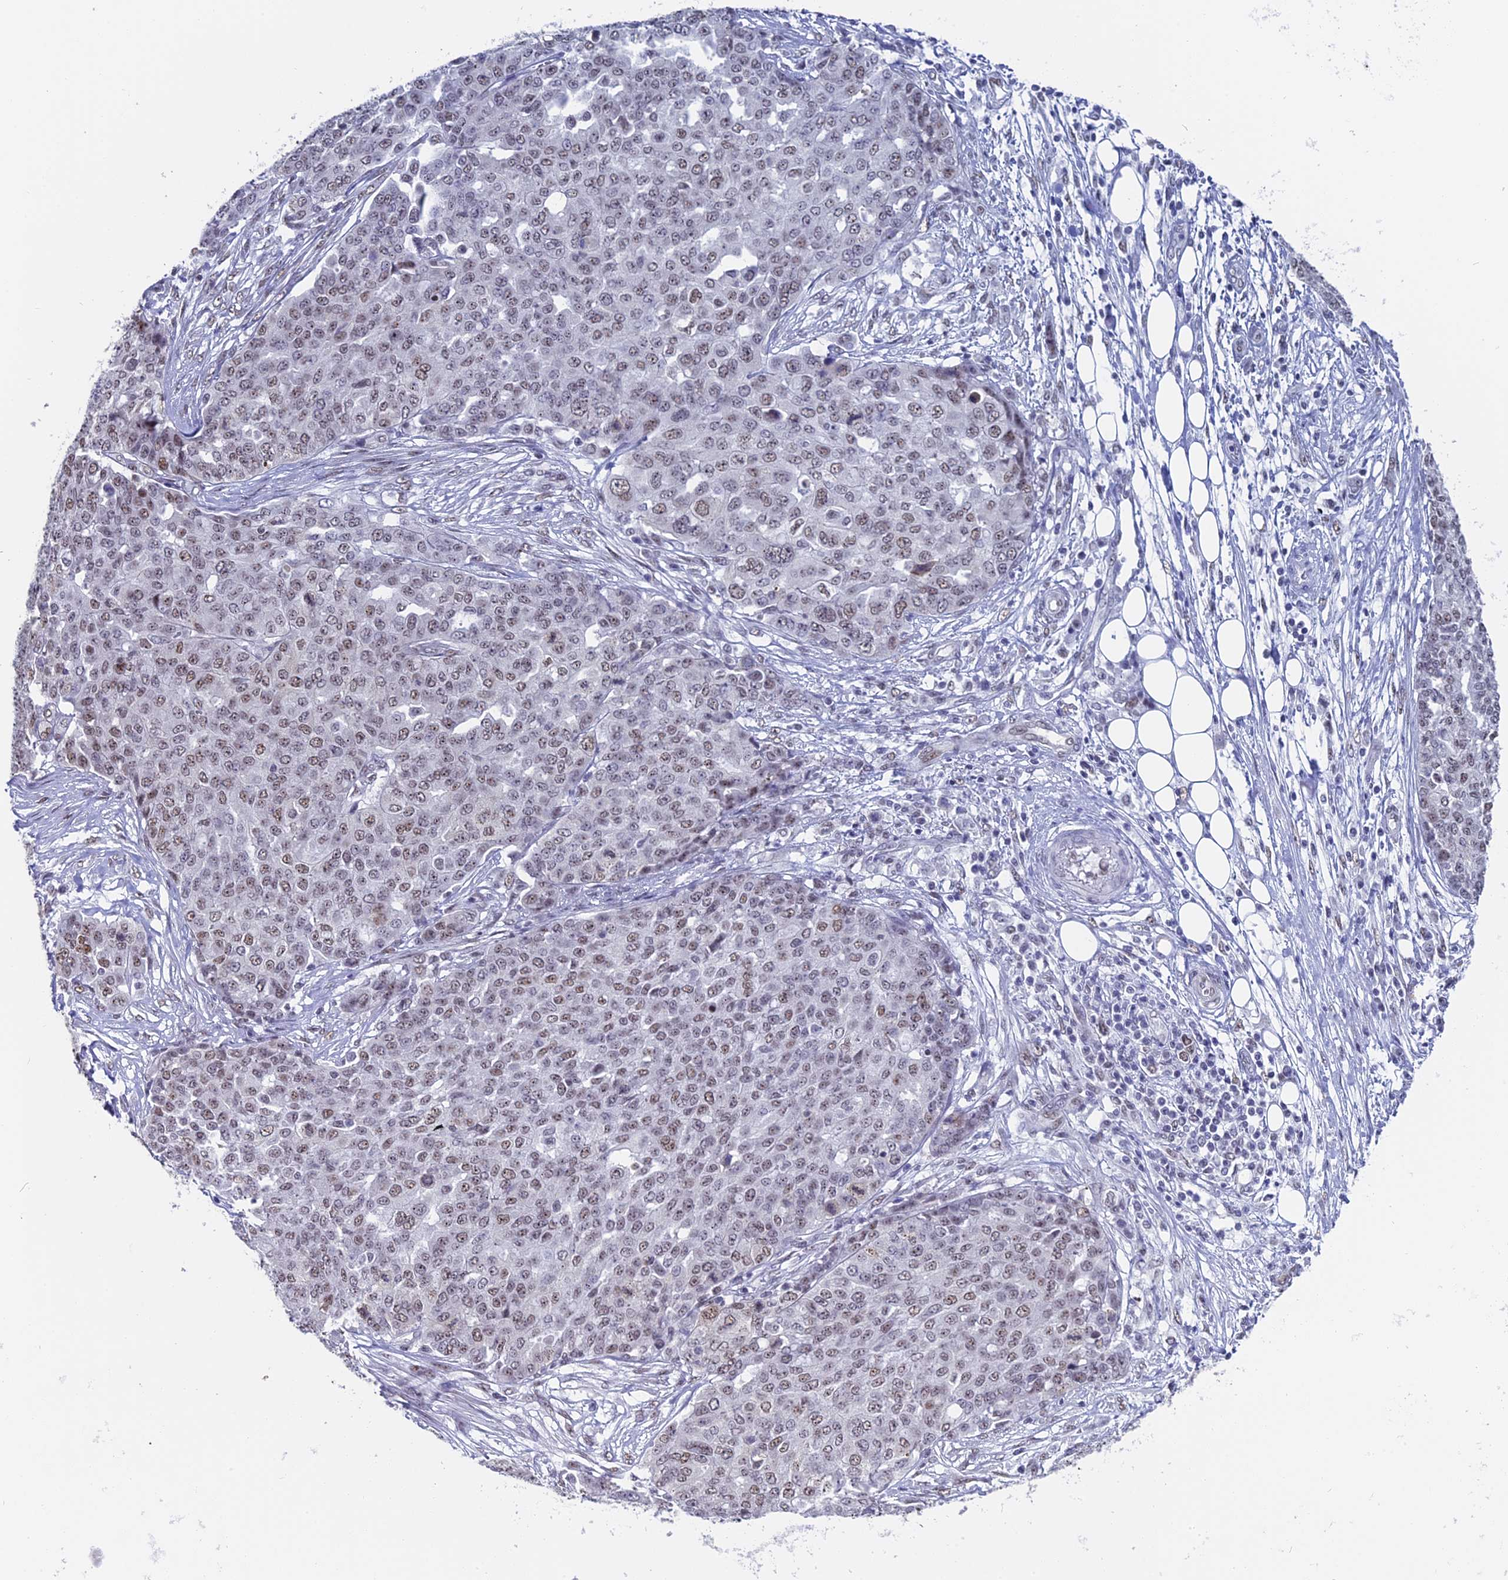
{"staining": {"intensity": "moderate", "quantity": "25%-75%", "location": "nuclear"}, "tissue": "ovarian cancer", "cell_type": "Tumor cells", "image_type": "cancer", "snomed": [{"axis": "morphology", "description": "Cystadenocarcinoma, serous, NOS"}, {"axis": "topography", "description": "Soft tissue"}, {"axis": "topography", "description": "Ovary"}], "caption": "Ovarian serous cystadenocarcinoma stained for a protein (brown) demonstrates moderate nuclear positive expression in approximately 25%-75% of tumor cells.", "gene": "CD2BP2", "patient": {"sex": "female", "age": 57}}